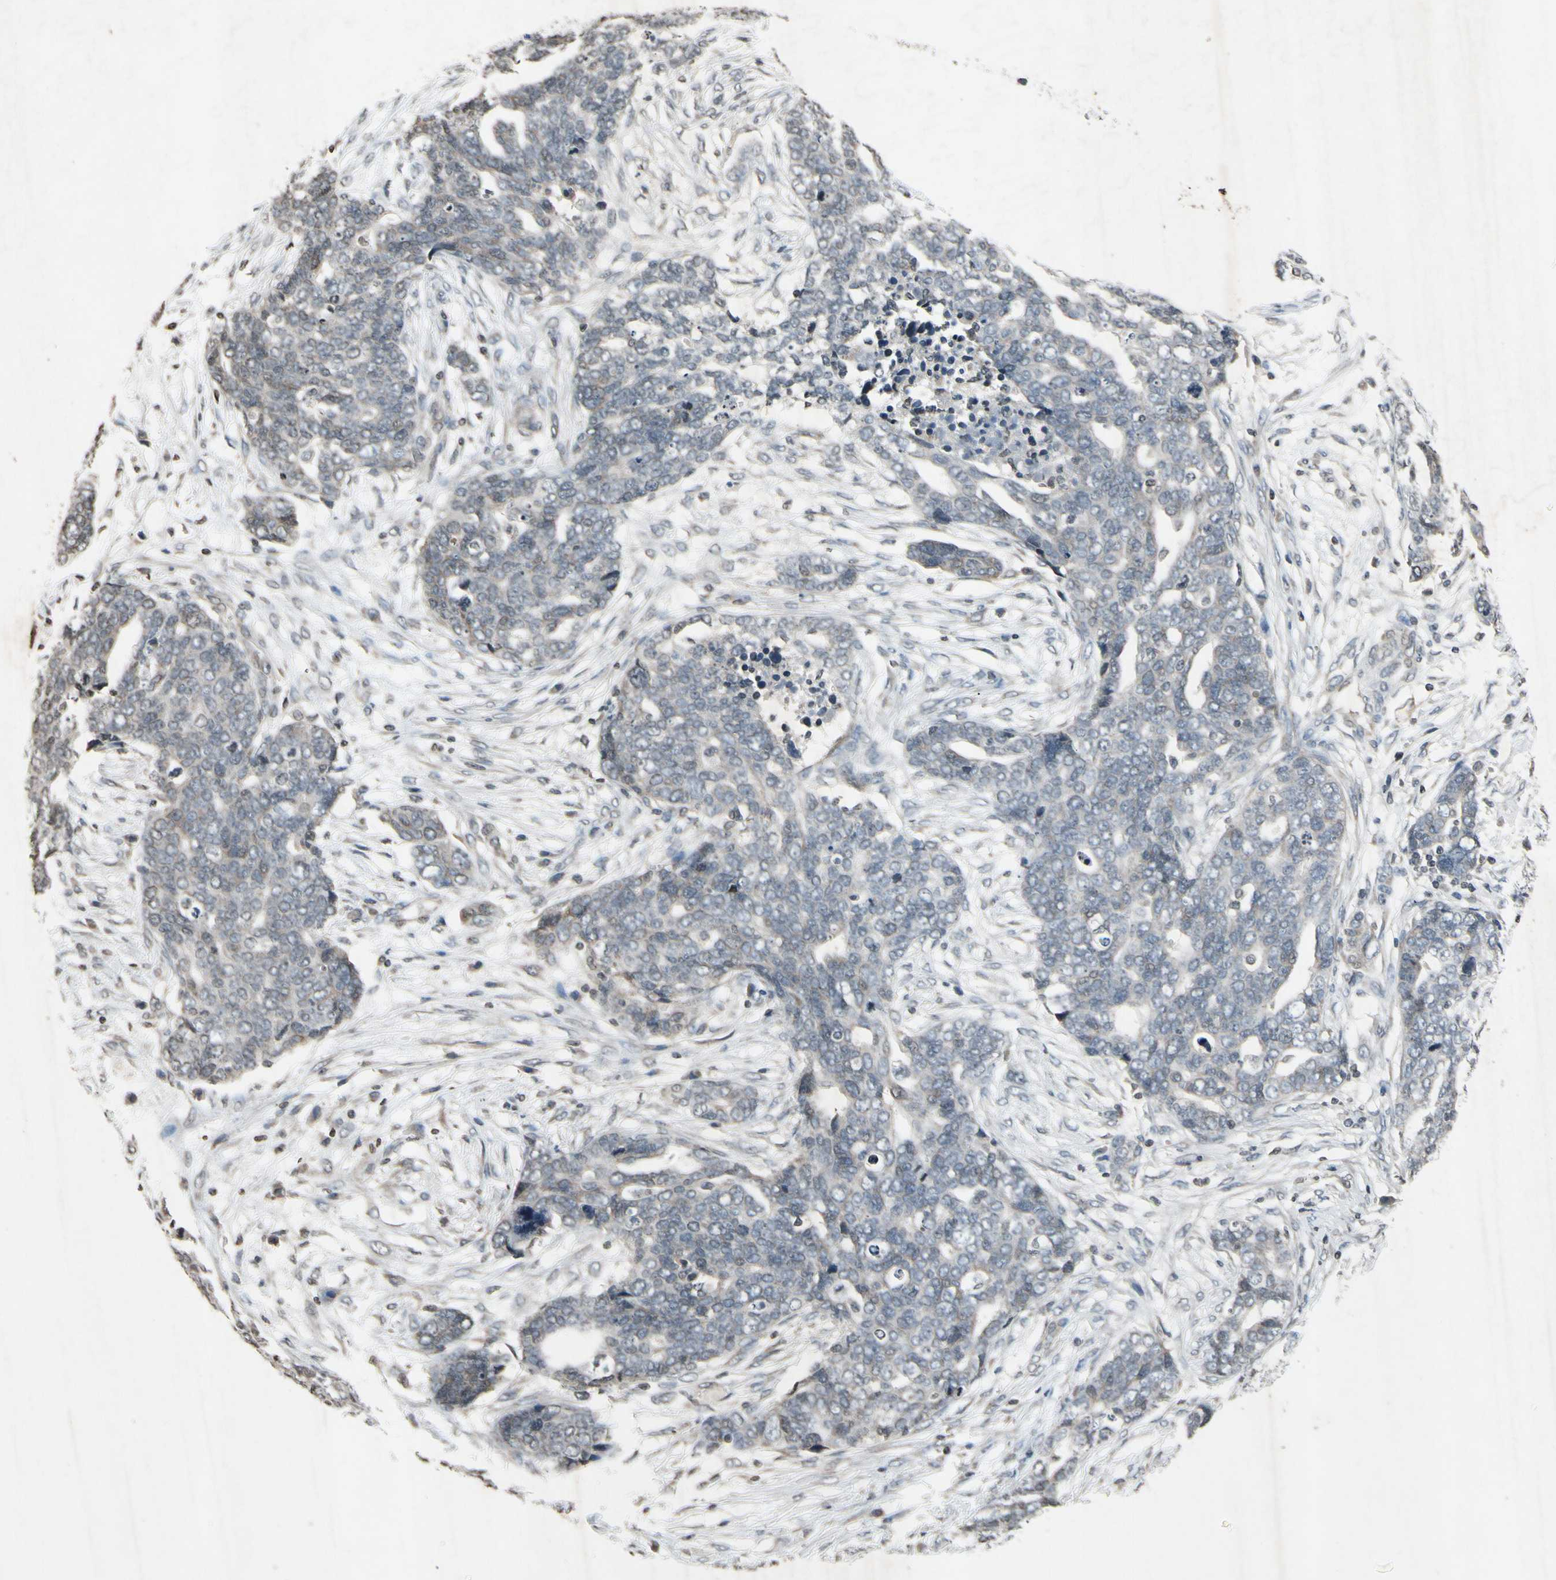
{"staining": {"intensity": "weak", "quantity": "<25%", "location": "cytoplasmic/membranous"}, "tissue": "ovarian cancer", "cell_type": "Tumor cells", "image_type": "cancer", "snomed": [{"axis": "morphology", "description": "Normal tissue, NOS"}, {"axis": "morphology", "description": "Cystadenocarcinoma, serous, NOS"}, {"axis": "topography", "description": "Fallopian tube"}, {"axis": "topography", "description": "Ovary"}], "caption": "Tumor cells are negative for protein expression in human ovarian cancer.", "gene": "CLDN11", "patient": {"sex": "female", "age": 56}}